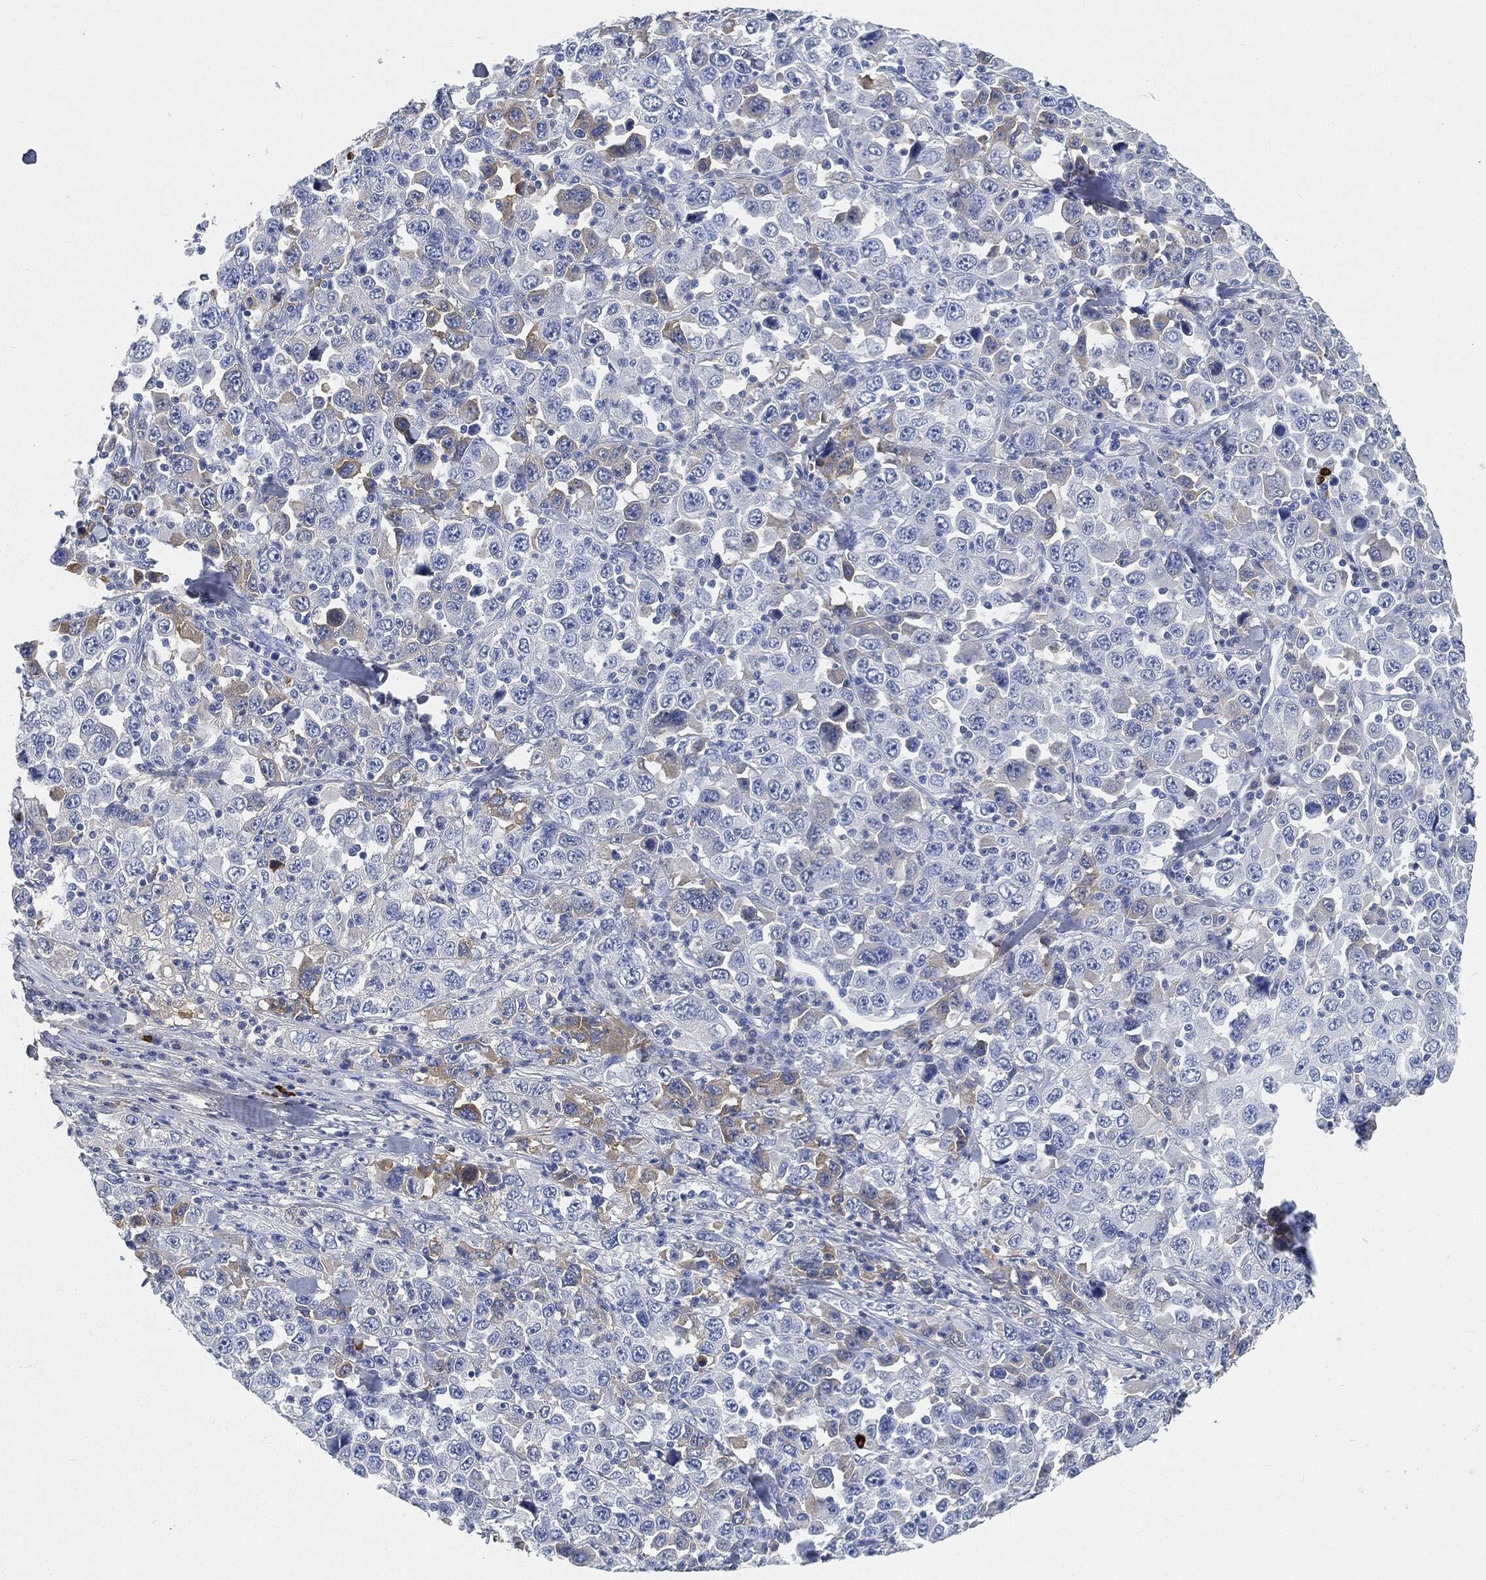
{"staining": {"intensity": "weak", "quantity": "<25%", "location": "cytoplasmic/membranous"}, "tissue": "stomach cancer", "cell_type": "Tumor cells", "image_type": "cancer", "snomed": [{"axis": "morphology", "description": "Normal tissue, NOS"}, {"axis": "morphology", "description": "Adenocarcinoma, NOS"}, {"axis": "topography", "description": "Stomach, upper"}, {"axis": "topography", "description": "Stomach"}], "caption": "Tumor cells show no significant protein positivity in stomach adenocarcinoma.", "gene": "IGLV6-57", "patient": {"sex": "male", "age": 59}}